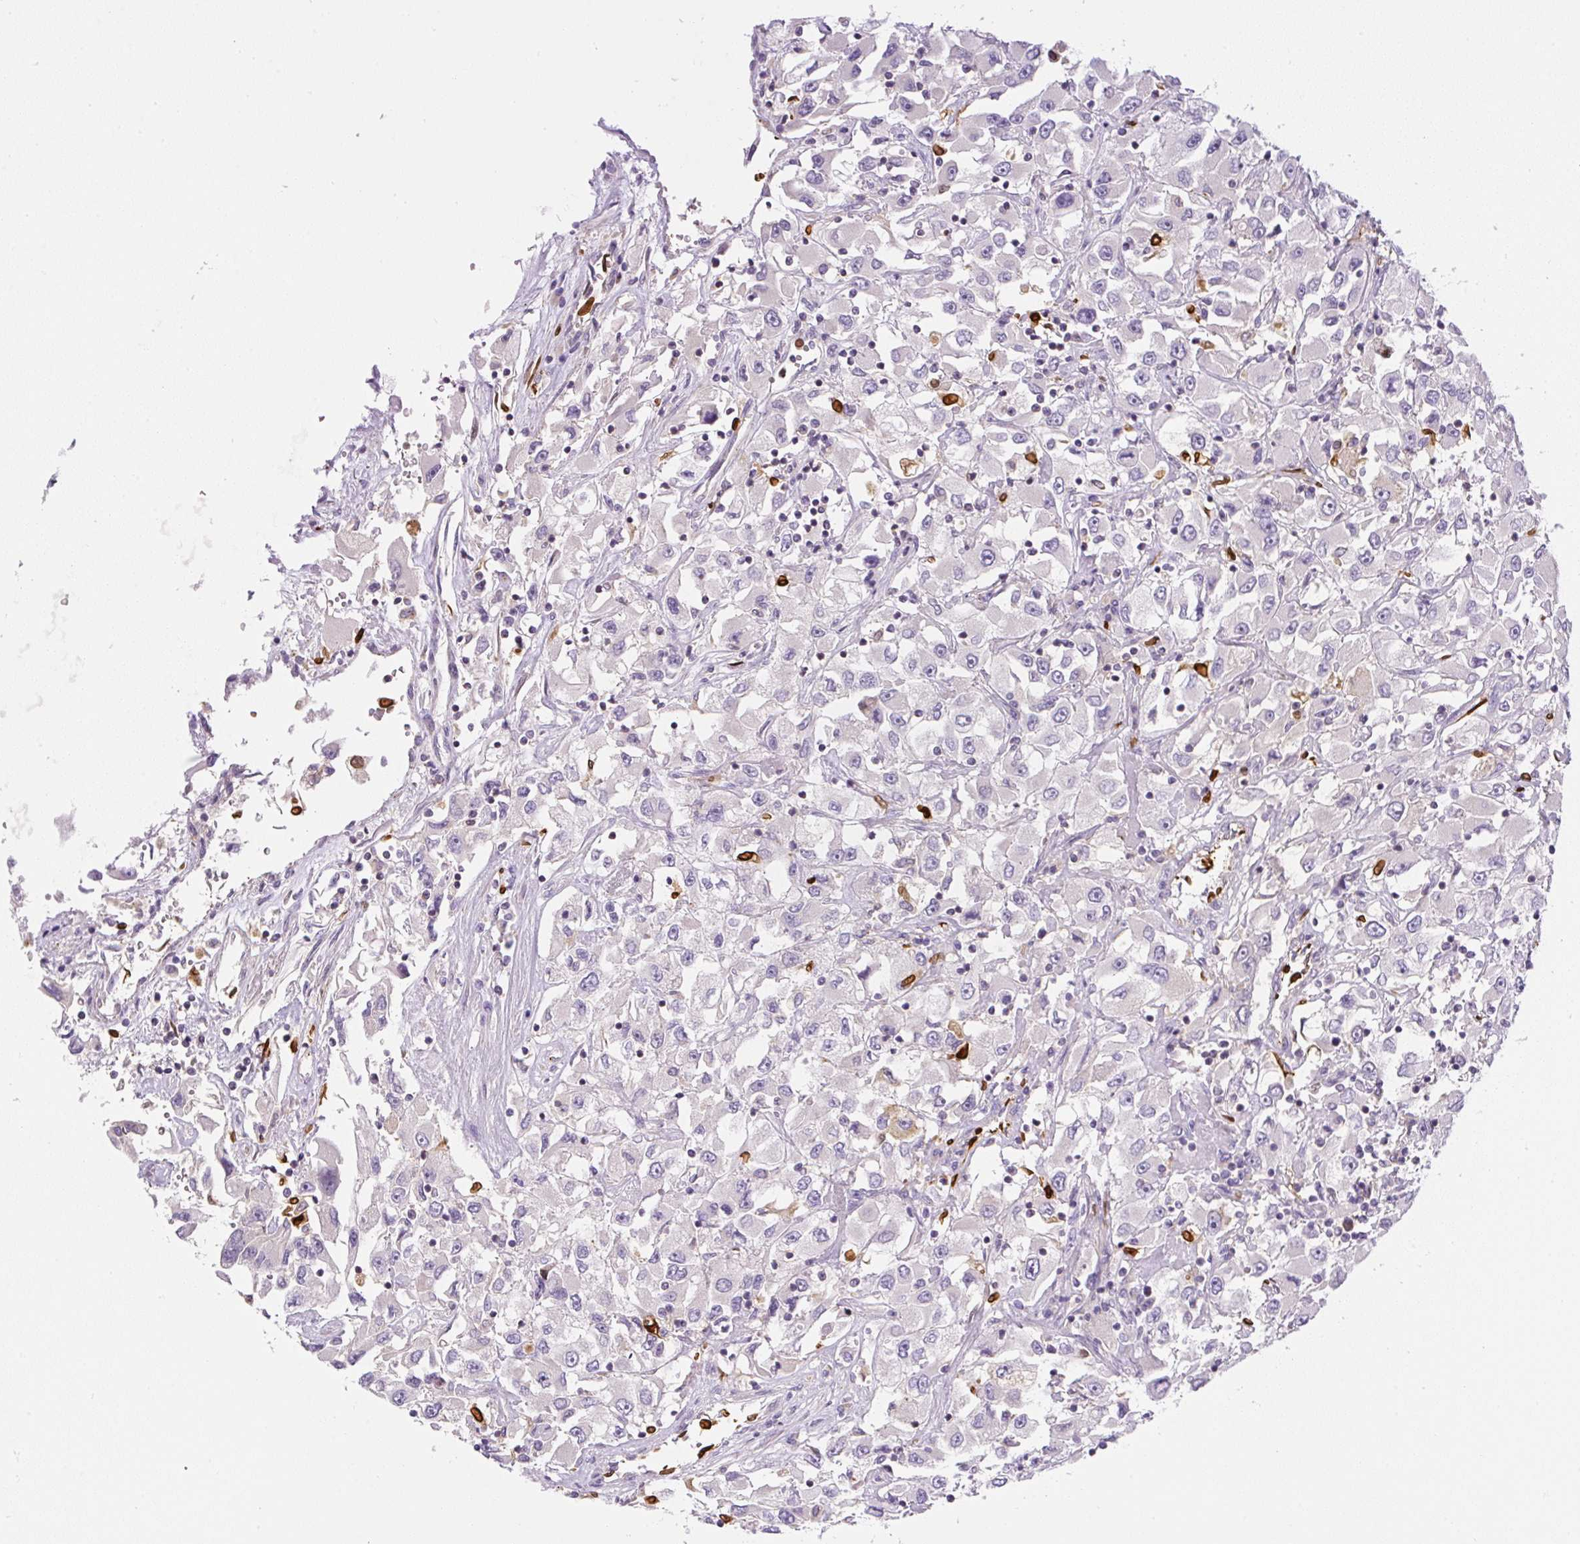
{"staining": {"intensity": "negative", "quantity": "none", "location": "none"}, "tissue": "renal cancer", "cell_type": "Tumor cells", "image_type": "cancer", "snomed": [{"axis": "morphology", "description": "Adenocarcinoma, NOS"}, {"axis": "topography", "description": "Kidney"}], "caption": "Renal cancer (adenocarcinoma) stained for a protein using immunohistochemistry exhibits no staining tumor cells.", "gene": "PIP5KL1", "patient": {"sex": "female", "age": 52}}